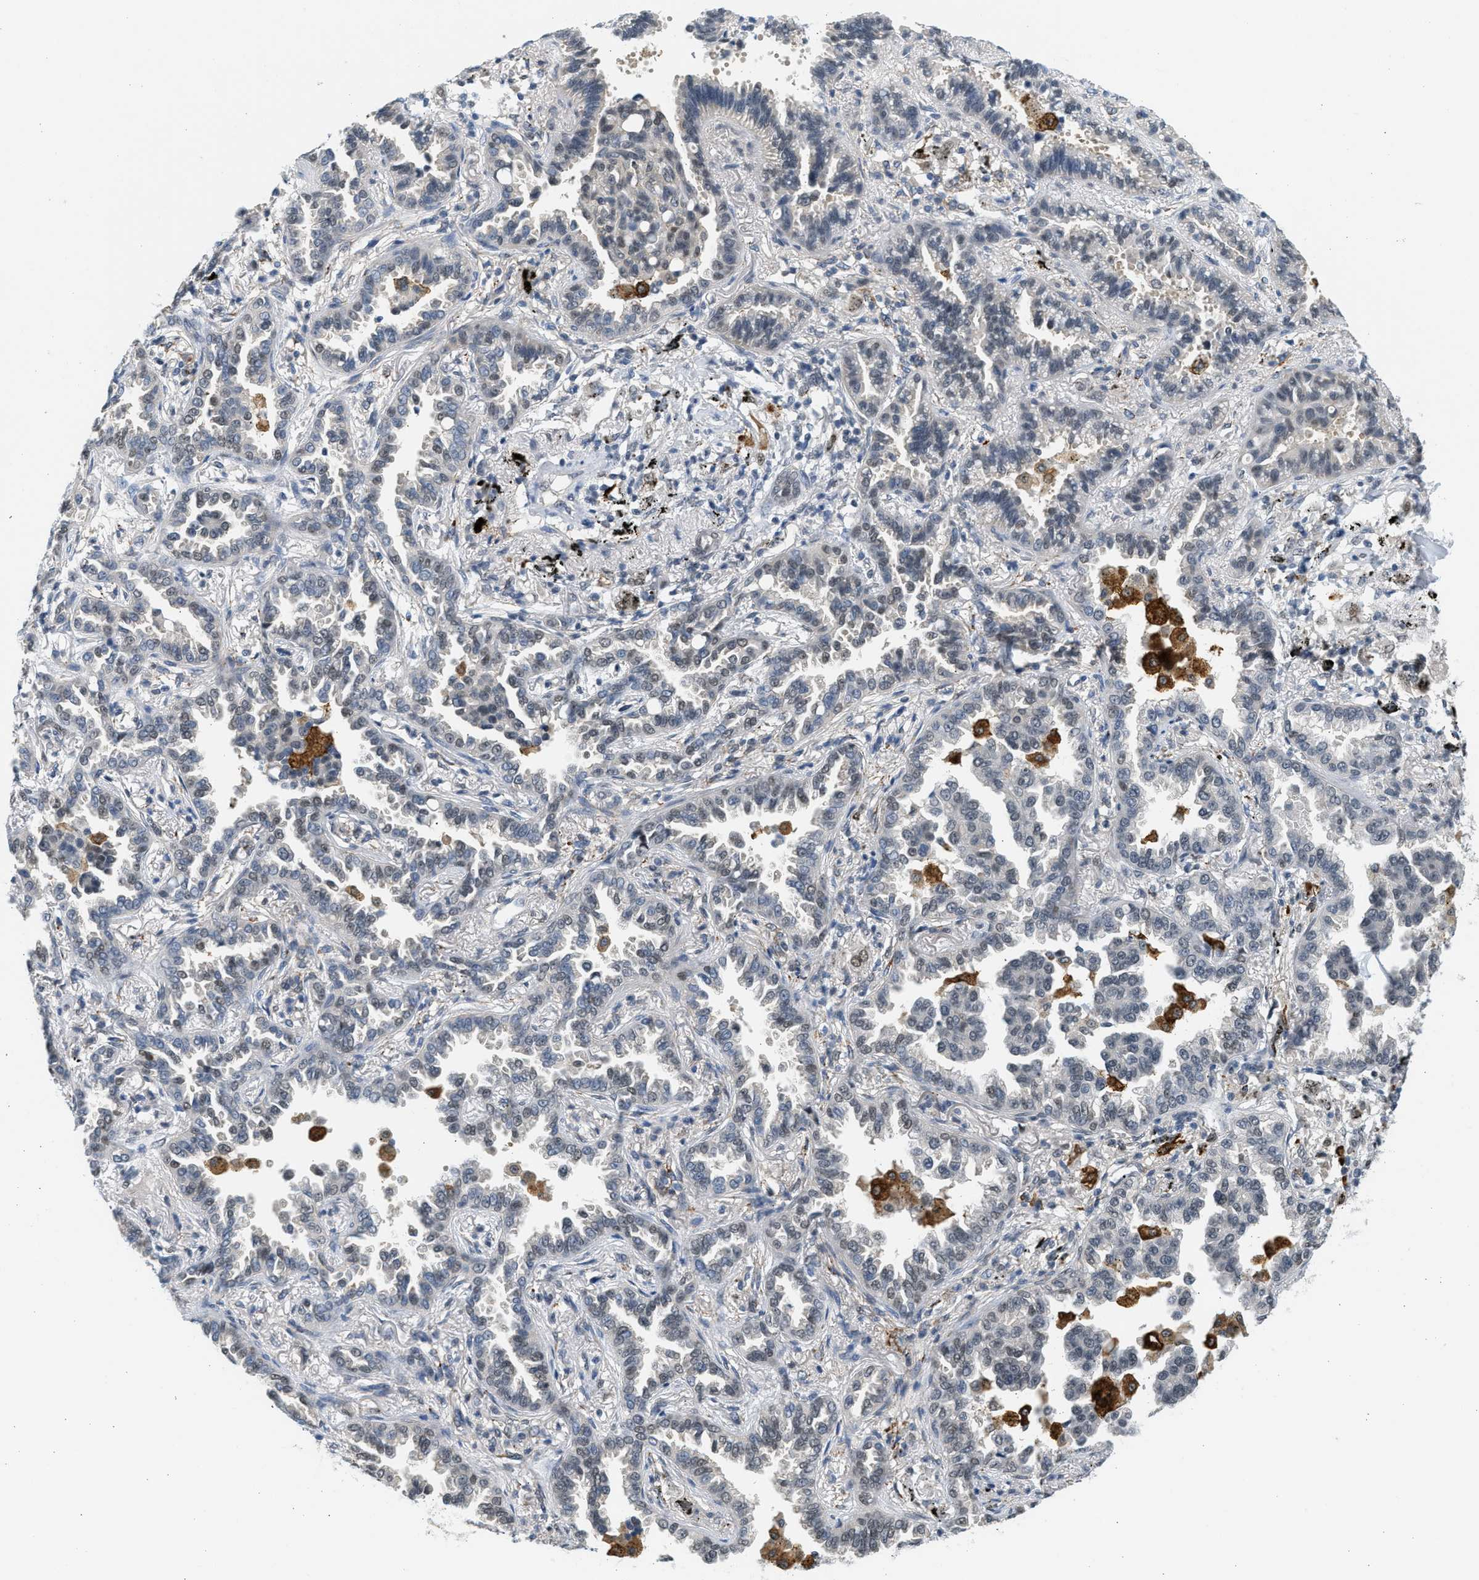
{"staining": {"intensity": "weak", "quantity": "<25%", "location": "nuclear"}, "tissue": "lung cancer", "cell_type": "Tumor cells", "image_type": "cancer", "snomed": [{"axis": "morphology", "description": "Normal tissue, NOS"}, {"axis": "morphology", "description": "Adenocarcinoma, NOS"}, {"axis": "topography", "description": "Lung"}], "caption": "Tumor cells show no significant staining in lung cancer. Nuclei are stained in blue.", "gene": "HIPK1", "patient": {"sex": "male", "age": 59}}